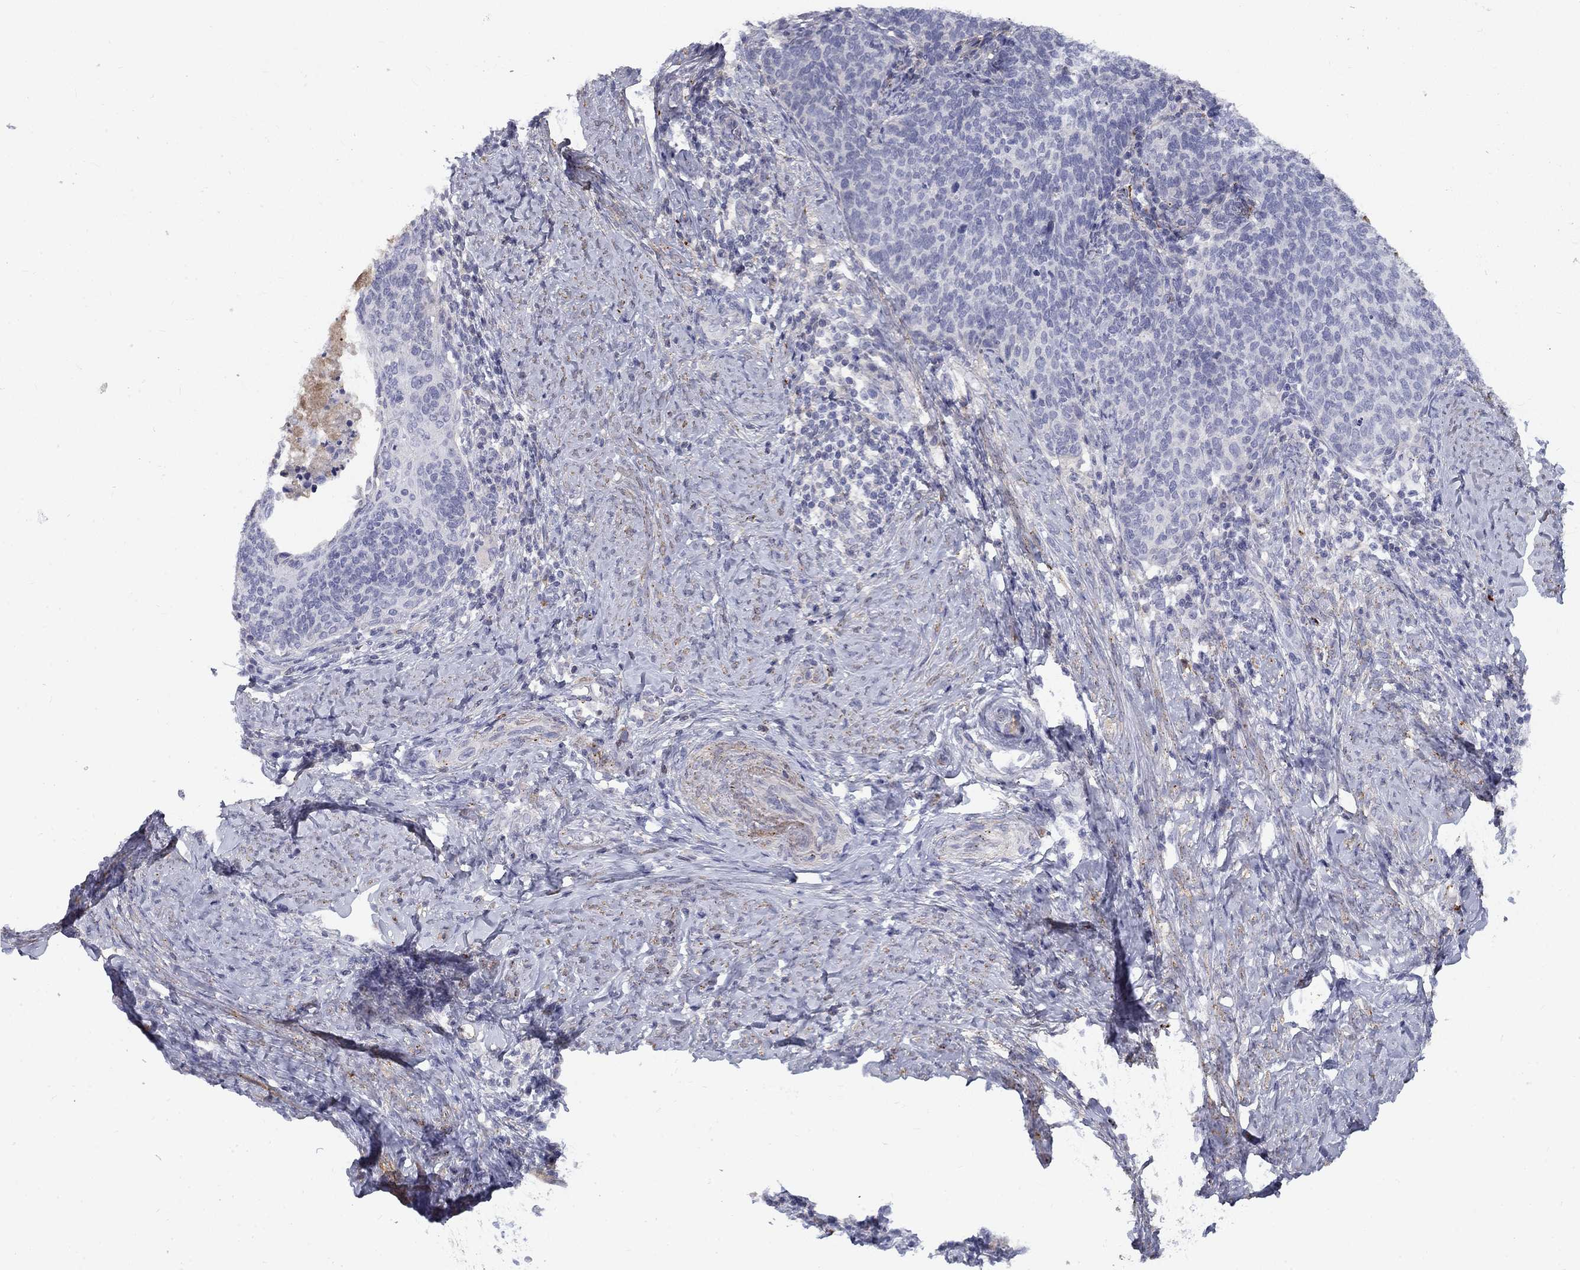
{"staining": {"intensity": "negative", "quantity": "none", "location": "none"}, "tissue": "cervical cancer", "cell_type": "Tumor cells", "image_type": "cancer", "snomed": [{"axis": "morphology", "description": "Normal tissue, NOS"}, {"axis": "morphology", "description": "Squamous cell carcinoma, NOS"}, {"axis": "topography", "description": "Cervix"}], "caption": "High magnification brightfield microscopy of cervical squamous cell carcinoma stained with DAB (brown) and counterstained with hematoxylin (blue): tumor cells show no significant staining.", "gene": "EPDR1", "patient": {"sex": "female", "age": 39}}